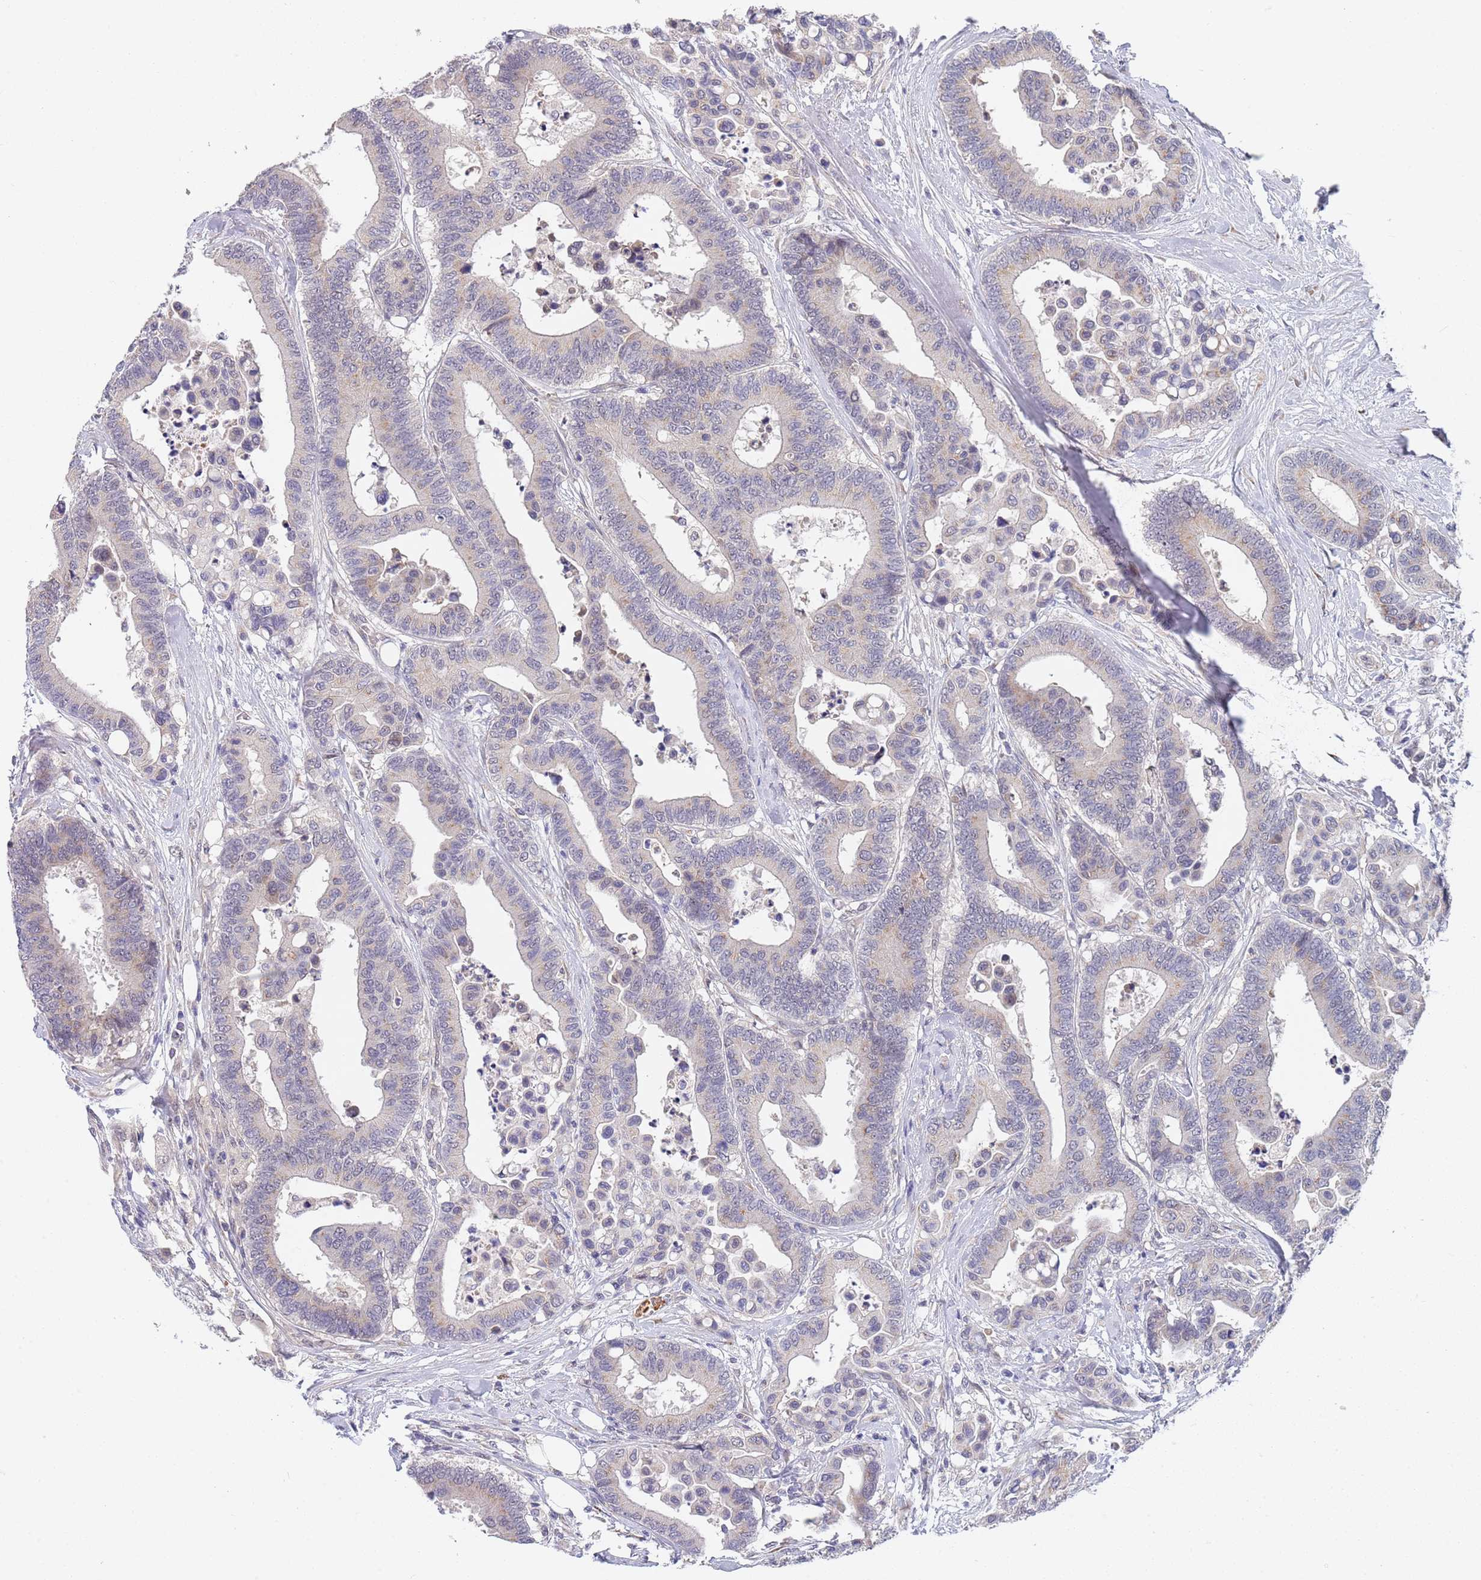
{"staining": {"intensity": "negative", "quantity": "none", "location": "none"}, "tissue": "colorectal cancer", "cell_type": "Tumor cells", "image_type": "cancer", "snomed": [{"axis": "morphology", "description": "Adenocarcinoma, NOS"}, {"axis": "topography", "description": "Colon"}], "caption": "Immunohistochemistry of human colorectal cancer (adenocarcinoma) demonstrates no positivity in tumor cells.", "gene": "B4GALT4", "patient": {"sex": "male", "age": 82}}